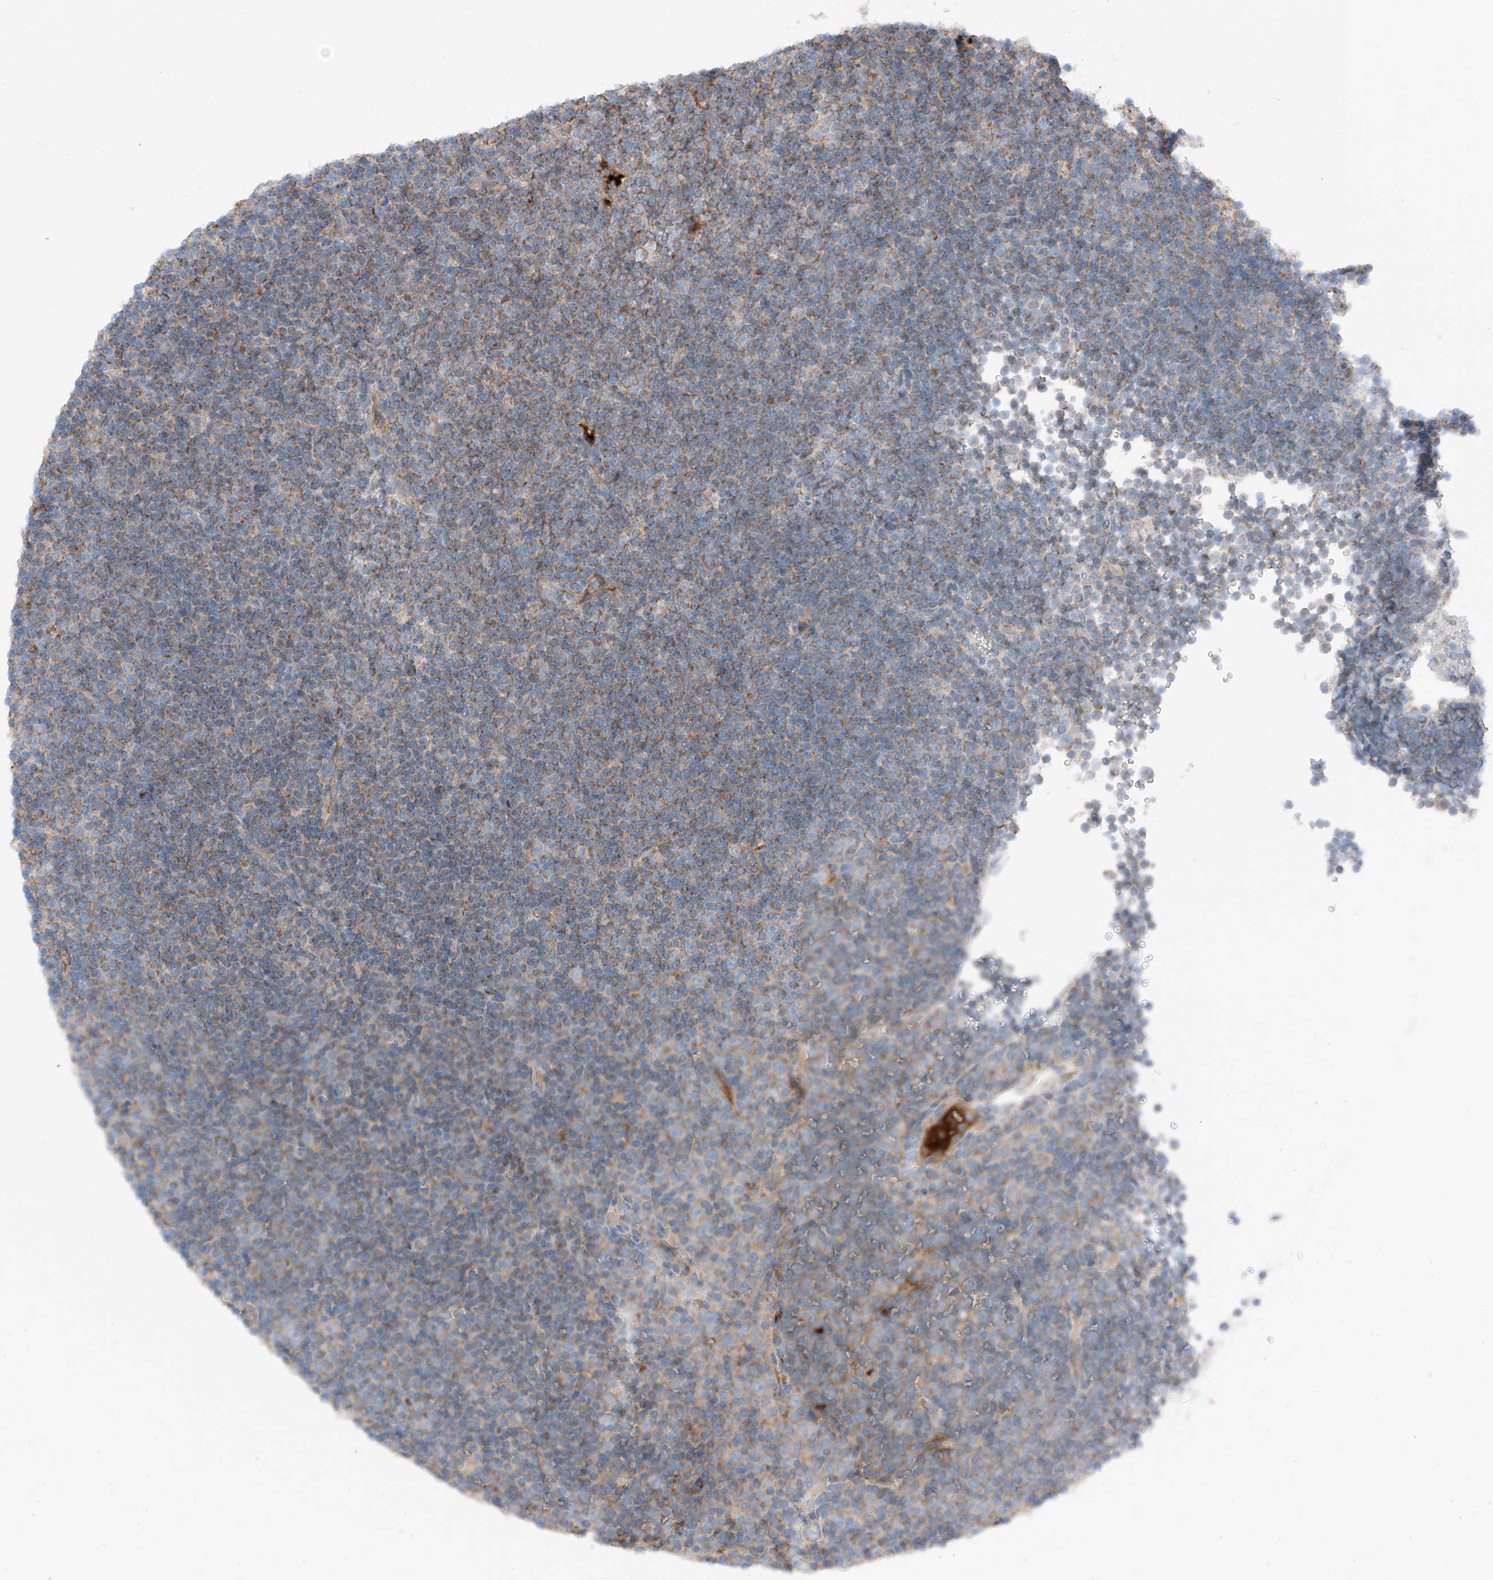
{"staining": {"intensity": "moderate", "quantity": "25%-75%", "location": "cytoplasmic/membranous"}, "tissue": "lymphoma", "cell_type": "Tumor cells", "image_type": "cancer", "snomed": [{"axis": "morphology", "description": "Malignant lymphoma, non-Hodgkin's type, Low grade"}, {"axis": "topography", "description": "Lymph node"}], "caption": "Low-grade malignant lymphoma, non-Hodgkin's type tissue reveals moderate cytoplasmic/membranous staining in about 25%-75% of tumor cells, visualized by immunohistochemistry. (DAB (3,3'-diaminobenzidine) IHC, brown staining for protein, blue staining for nuclei).", "gene": "MRAP", "patient": {"sex": "female", "age": 67}}